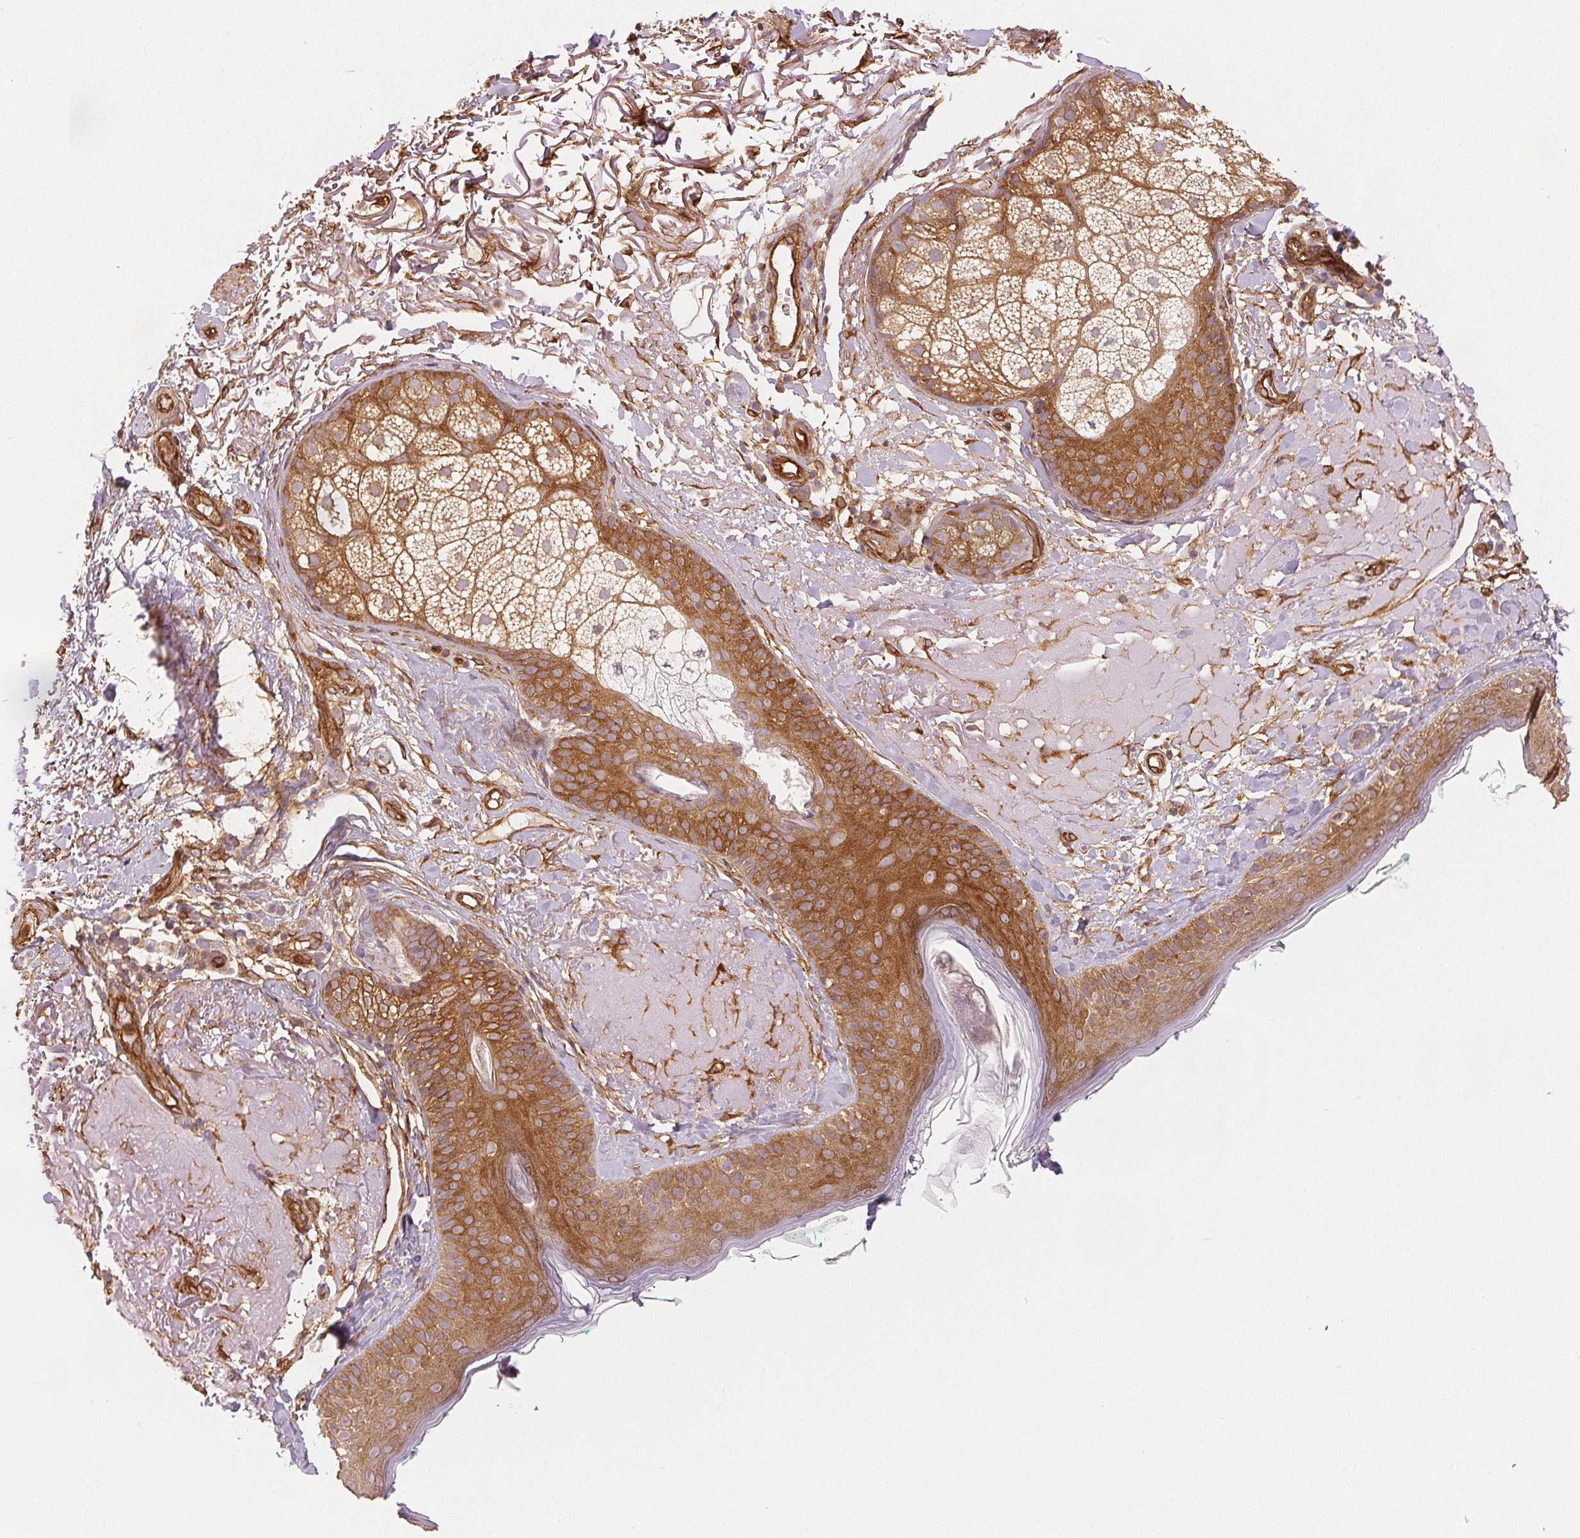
{"staining": {"intensity": "moderate", "quantity": ">75%", "location": "cytoplasmic/membranous"}, "tissue": "skin", "cell_type": "Fibroblasts", "image_type": "normal", "snomed": [{"axis": "morphology", "description": "Normal tissue, NOS"}, {"axis": "topography", "description": "Skin"}], "caption": "Immunohistochemistry histopathology image of unremarkable skin stained for a protein (brown), which exhibits medium levels of moderate cytoplasmic/membranous staining in about >75% of fibroblasts.", "gene": "DIAPH2", "patient": {"sex": "male", "age": 73}}